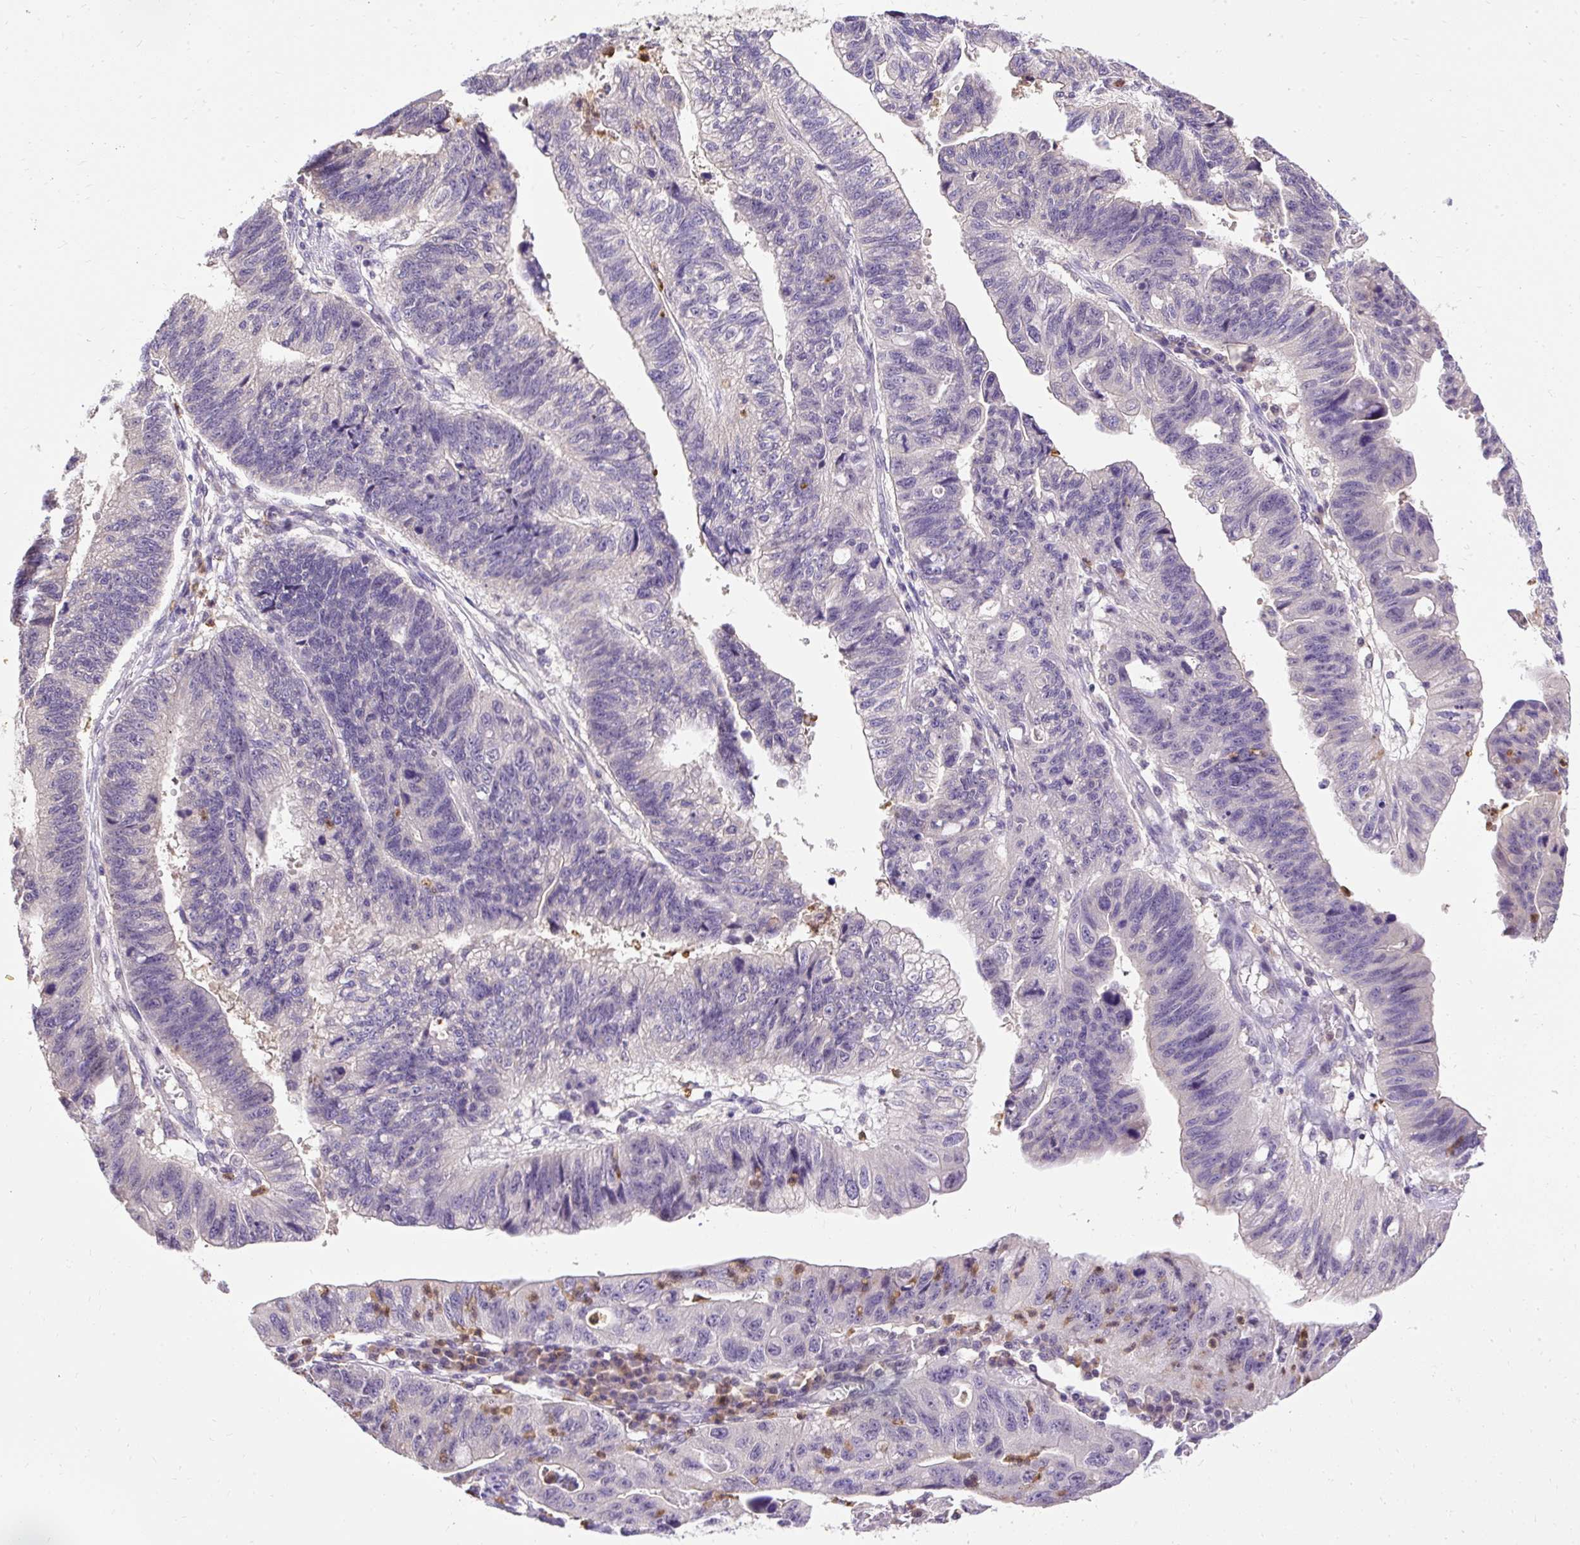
{"staining": {"intensity": "negative", "quantity": "none", "location": "none"}, "tissue": "stomach cancer", "cell_type": "Tumor cells", "image_type": "cancer", "snomed": [{"axis": "morphology", "description": "Adenocarcinoma, NOS"}, {"axis": "topography", "description": "Stomach"}], "caption": "Tumor cells are negative for brown protein staining in stomach cancer (adenocarcinoma).", "gene": "CTTNBP2", "patient": {"sex": "male", "age": 59}}